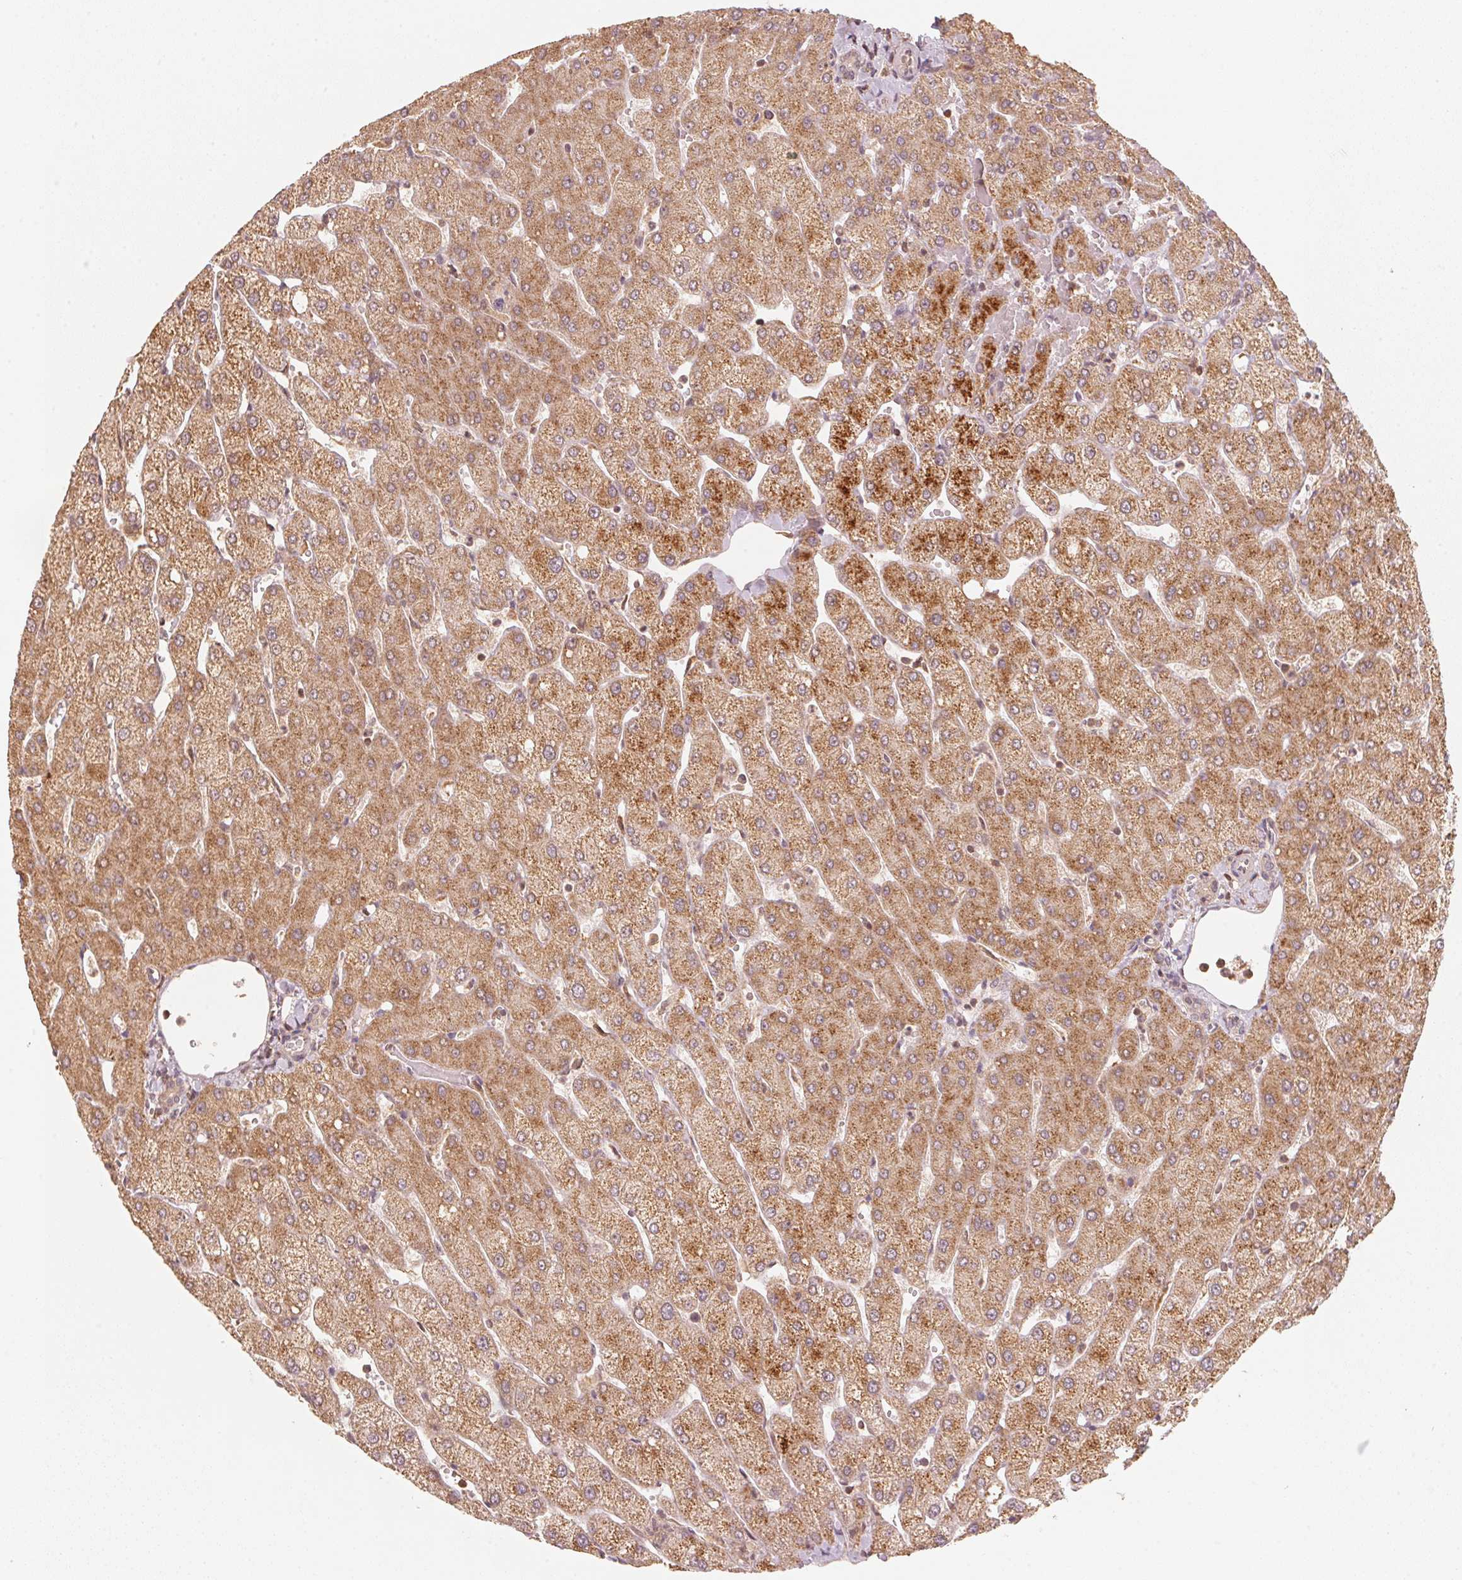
{"staining": {"intensity": "negative", "quantity": "none", "location": "none"}, "tissue": "liver", "cell_type": "Cholangiocytes", "image_type": "normal", "snomed": [{"axis": "morphology", "description": "Normal tissue, NOS"}, {"axis": "topography", "description": "Liver"}], "caption": "High magnification brightfield microscopy of unremarkable liver stained with DAB (3,3'-diaminobenzidine) (brown) and counterstained with hematoxylin (blue): cholangiocytes show no significant expression. (DAB (3,3'-diaminobenzidine) immunohistochemistry (IHC), high magnification).", "gene": "C2orf73", "patient": {"sex": "female", "age": 54}}